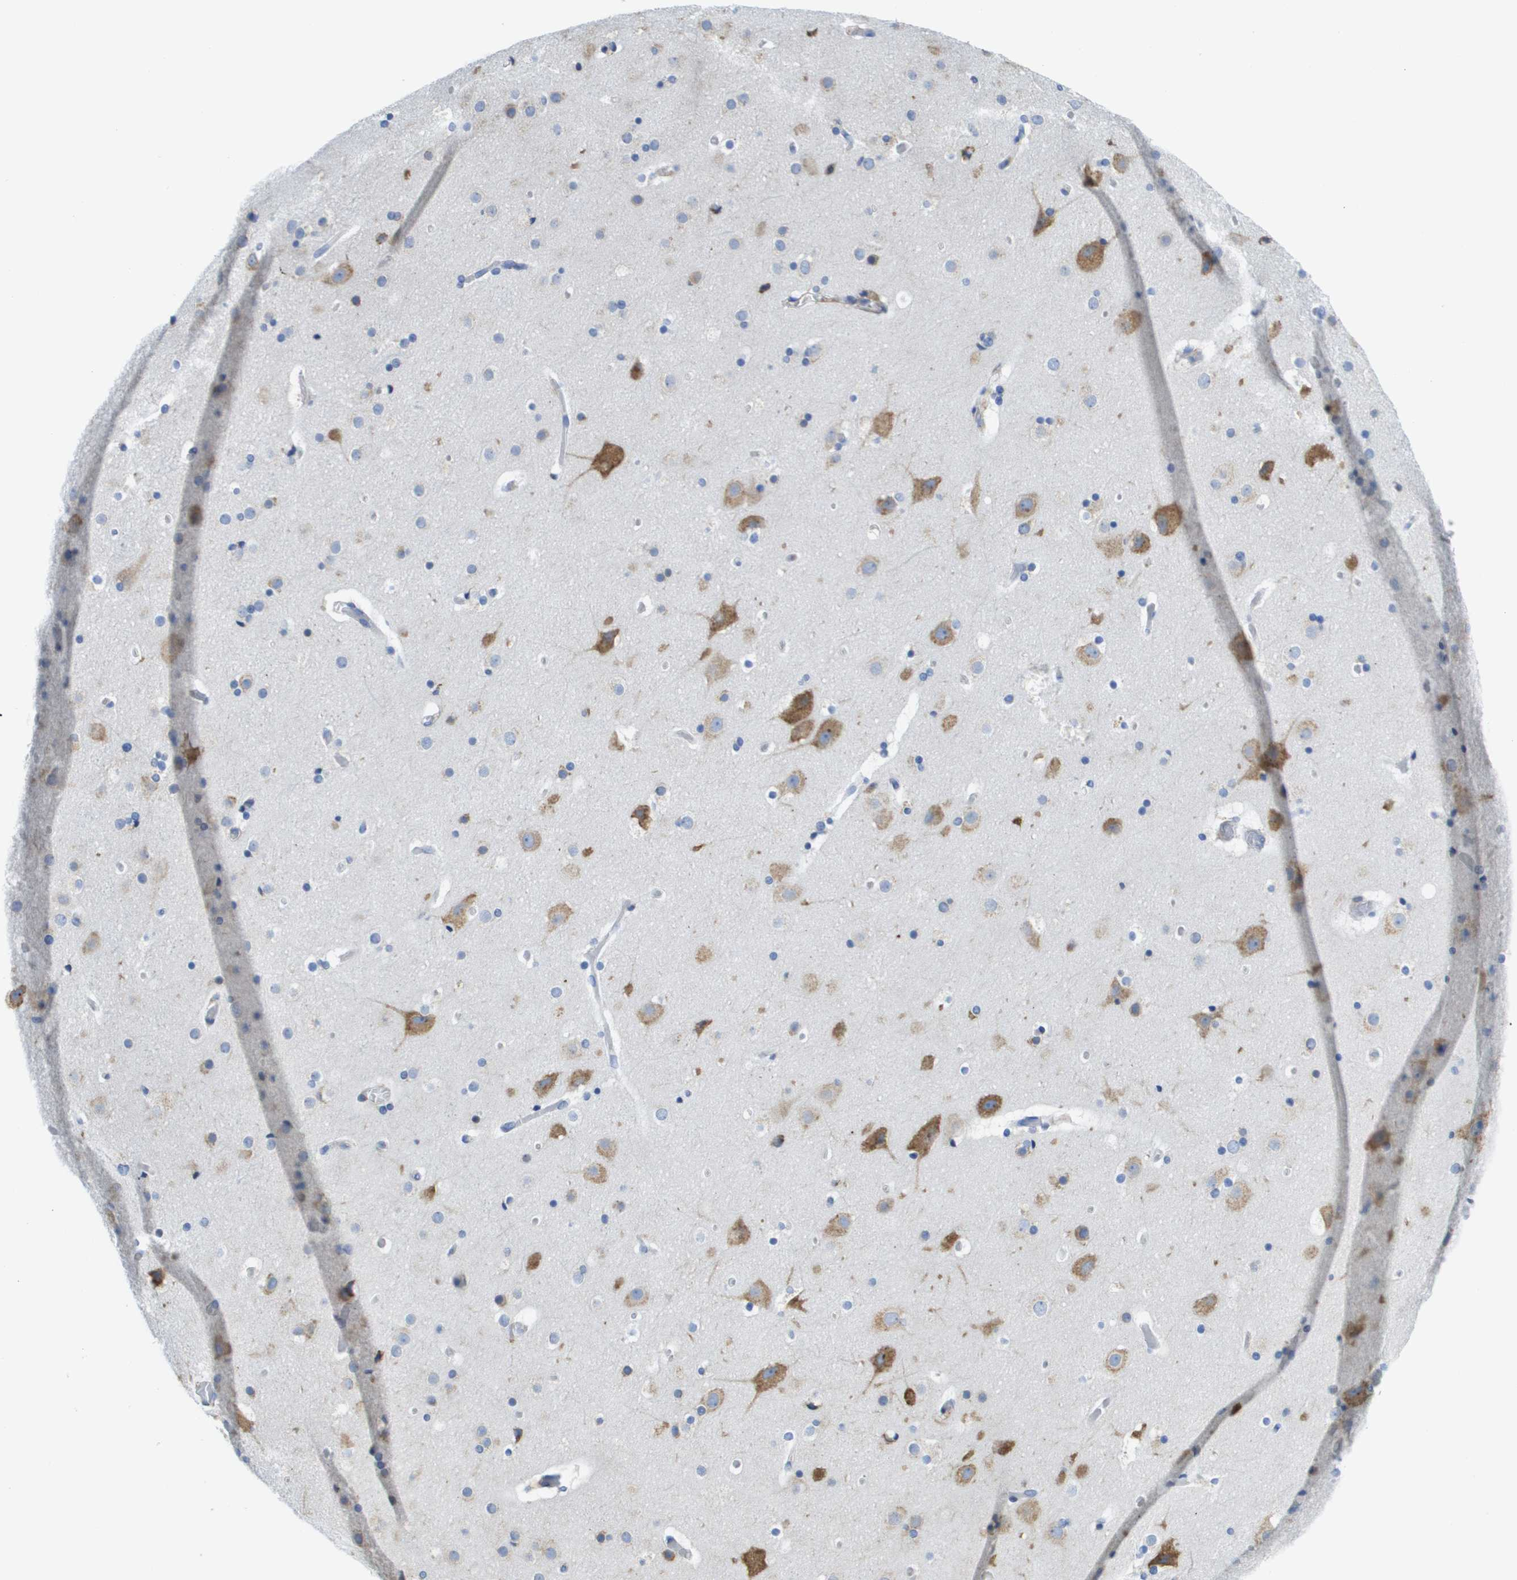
{"staining": {"intensity": "negative", "quantity": "none", "location": "none"}, "tissue": "cerebral cortex", "cell_type": "Endothelial cells", "image_type": "normal", "snomed": [{"axis": "morphology", "description": "Normal tissue, NOS"}, {"axis": "topography", "description": "Cerebral cortex"}], "caption": "This is a micrograph of IHC staining of normal cerebral cortex, which shows no staining in endothelial cells.", "gene": "SDR42E1", "patient": {"sex": "male", "age": 57}}